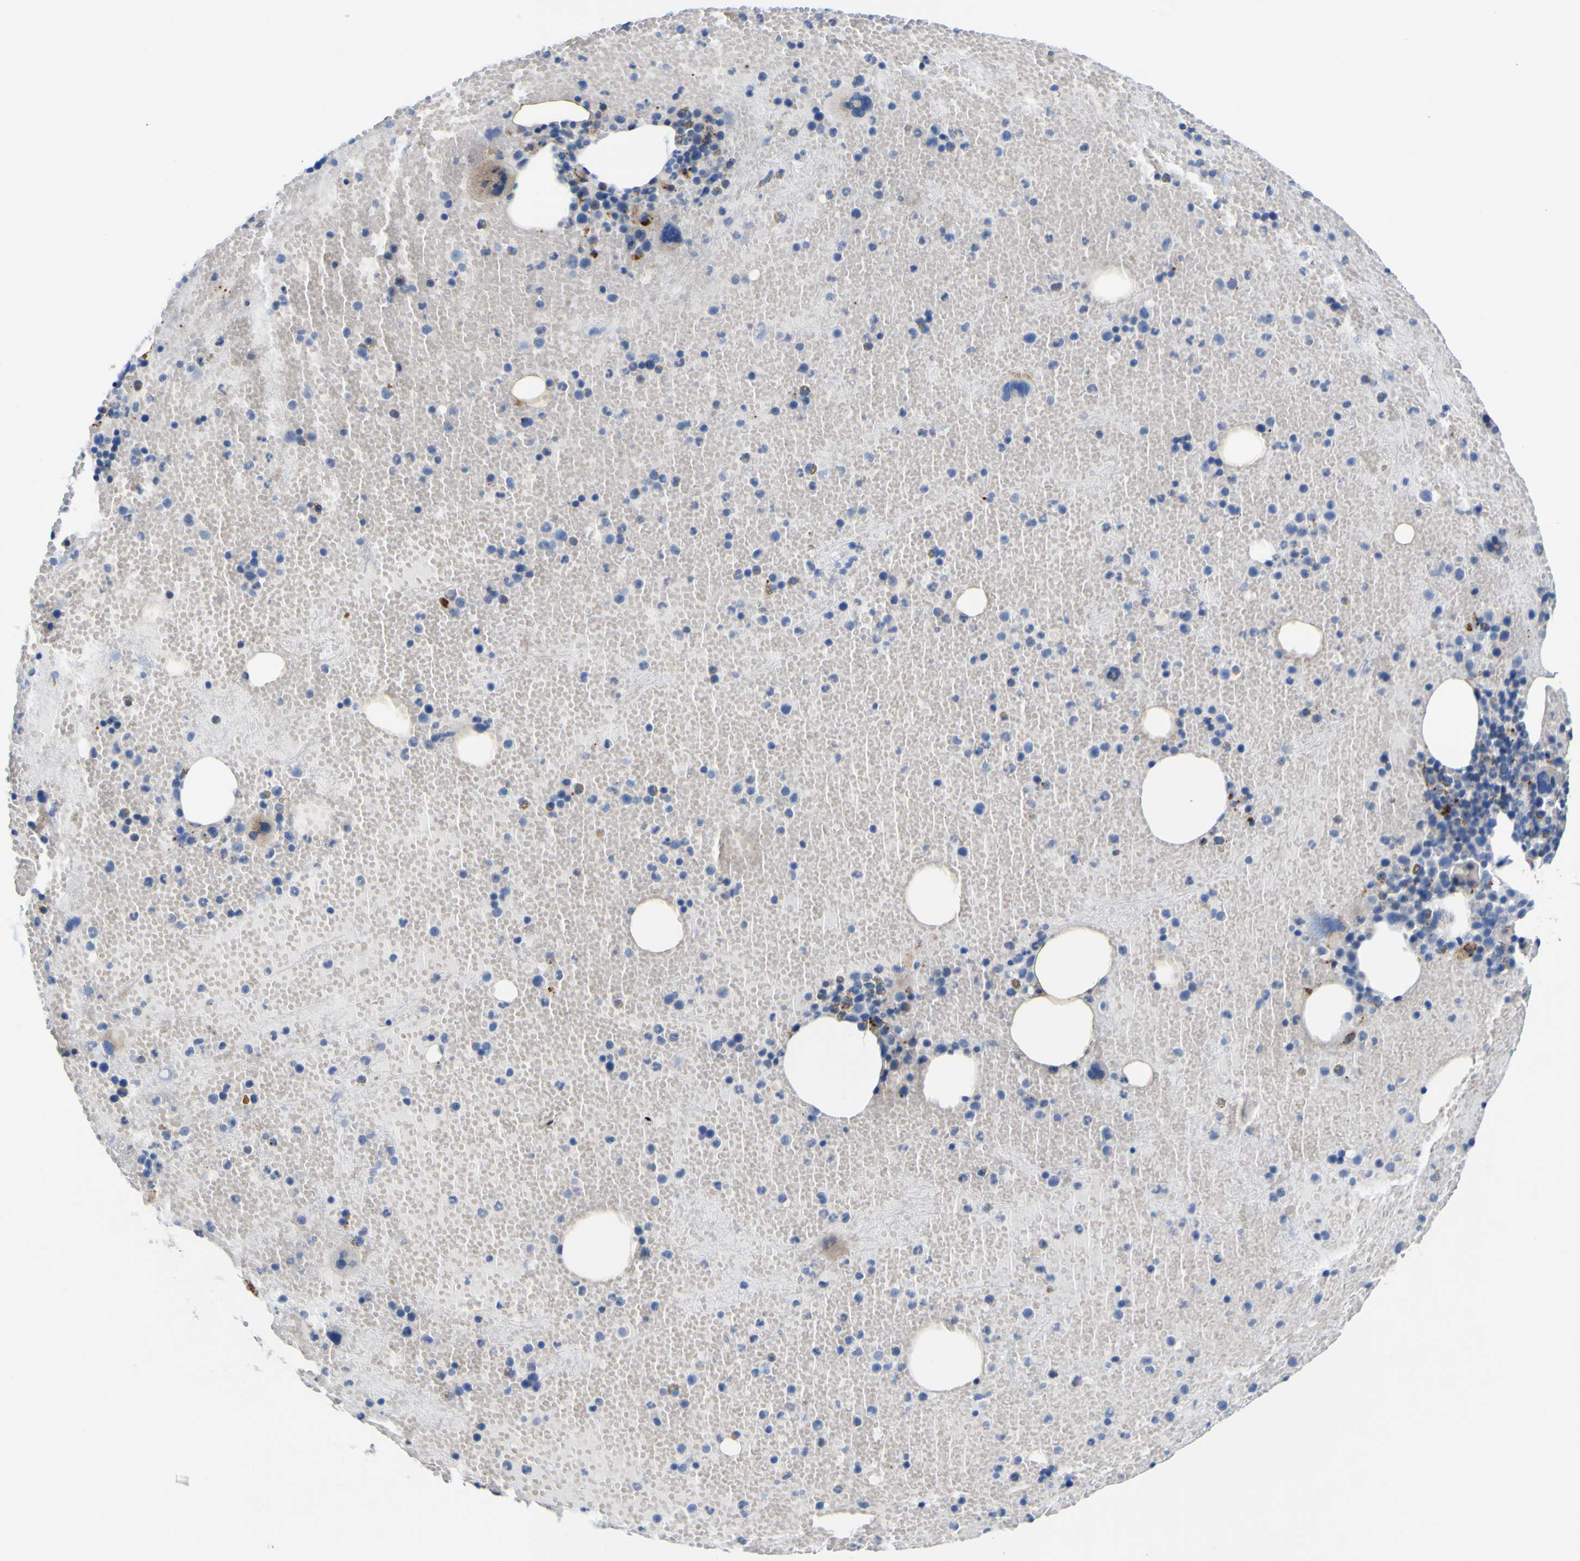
{"staining": {"intensity": "moderate", "quantity": "<25%", "location": "cytoplasmic/membranous"}, "tissue": "bone marrow", "cell_type": "Hematopoietic cells", "image_type": "normal", "snomed": [{"axis": "morphology", "description": "Normal tissue, NOS"}, {"axis": "morphology", "description": "Inflammation, NOS"}, {"axis": "topography", "description": "Bone marrow"}], "caption": "Bone marrow stained with immunohistochemistry shows moderate cytoplasmic/membranous staining in about <25% of hematopoietic cells. The staining is performed using DAB (3,3'-diaminobenzidine) brown chromogen to label protein expression. The nuclei are counter-stained blue using hematoxylin.", "gene": "PTPRF", "patient": {"sex": "male", "age": 43}}